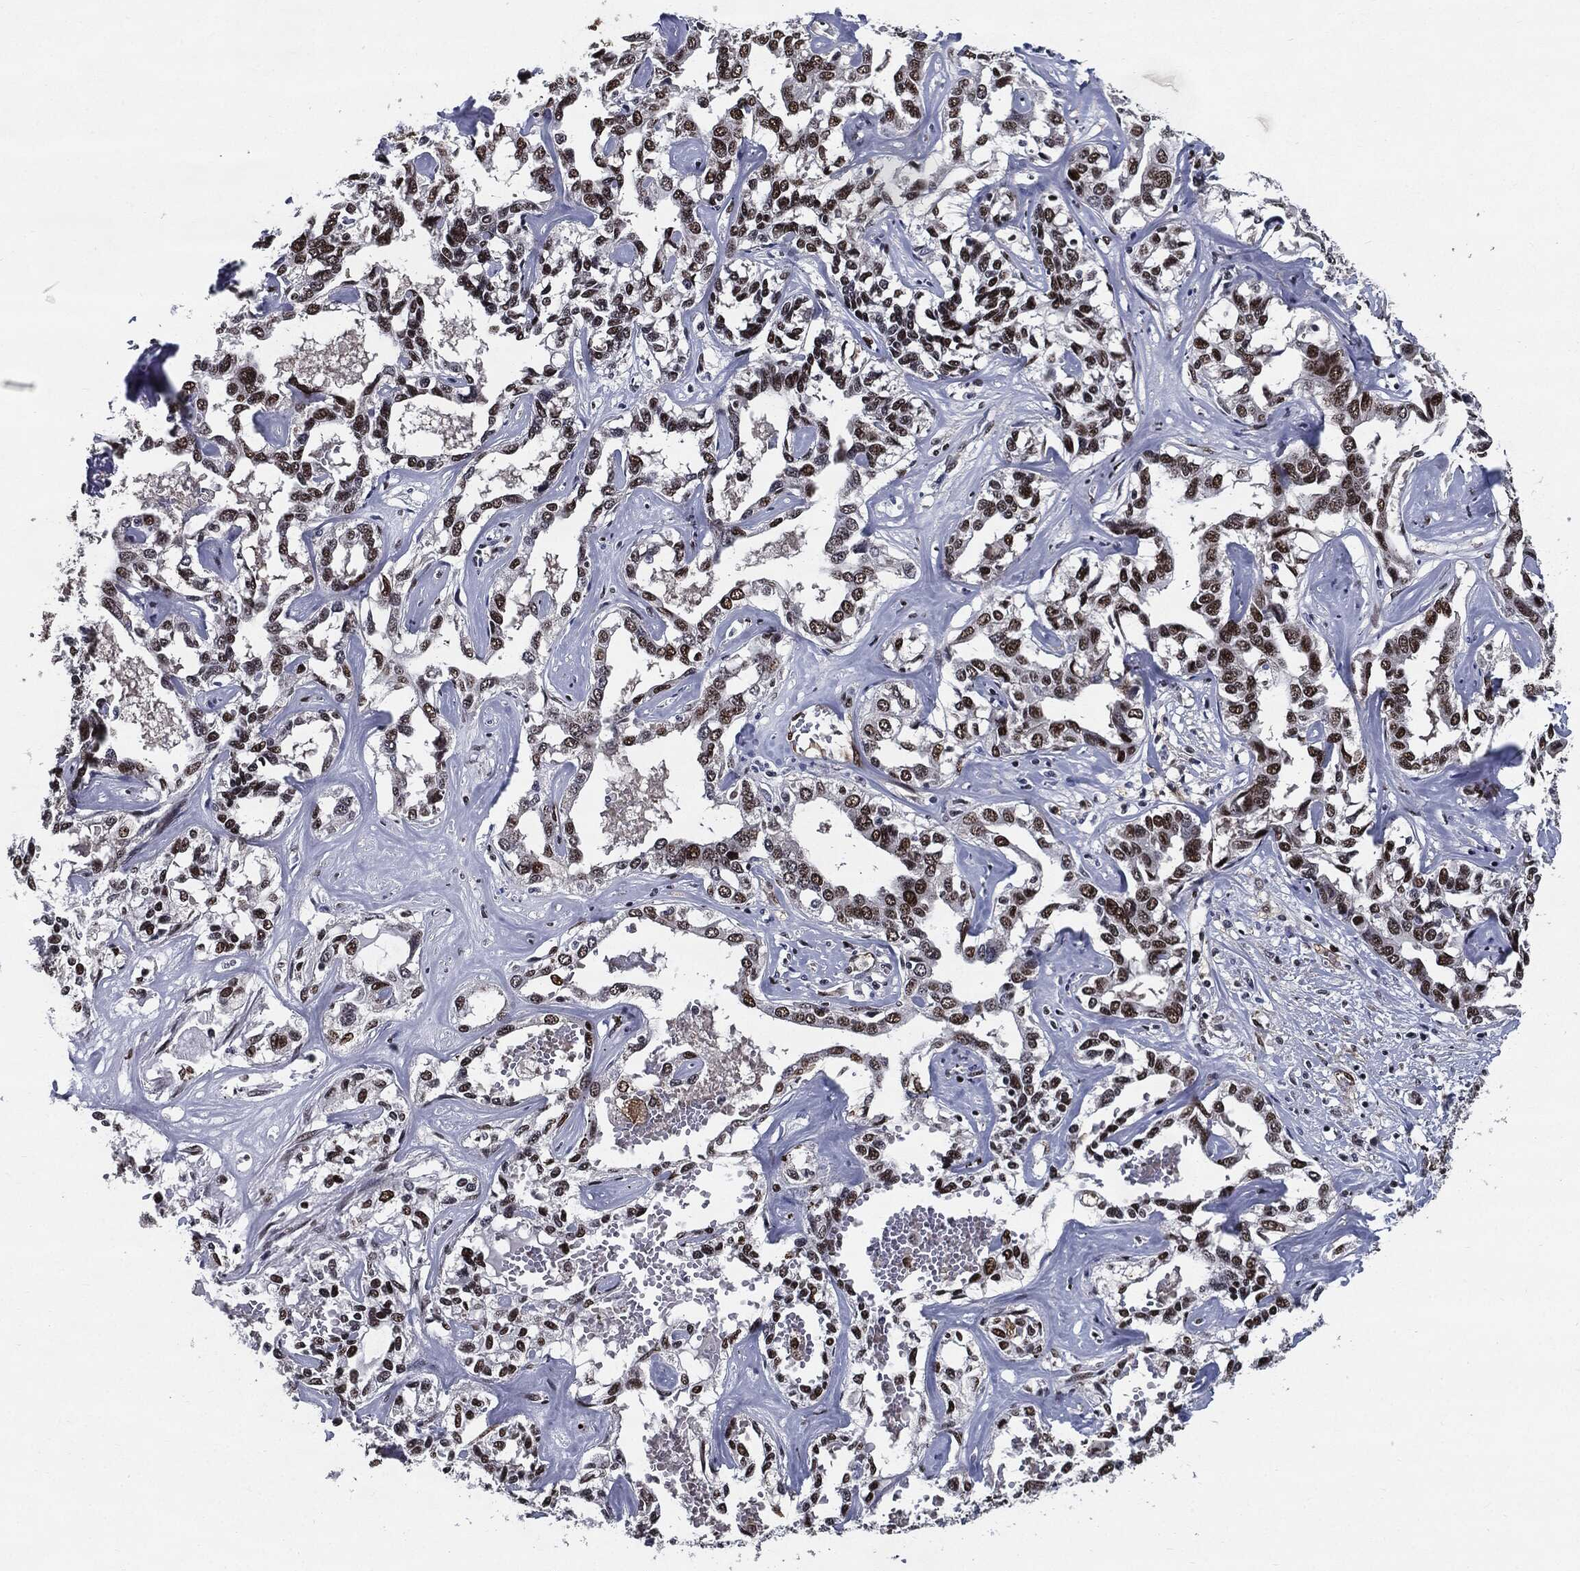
{"staining": {"intensity": "strong", "quantity": "25%-75%", "location": "nuclear"}, "tissue": "liver cancer", "cell_type": "Tumor cells", "image_type": "cancer", "snomed": [{"axis": "morphology", "description": "Cholangiocarcinoma"}, {"axis": "topography", "description": "Liver"}], "caption": "Approximately 25%-75% of tumor cells in human cholangiocarcinoma (liver) display strong nuclear protein expression as visualized by brown immunohistochemical staining.", "gene": "JUN", "patient": {"sex": "male", "age": 59}}